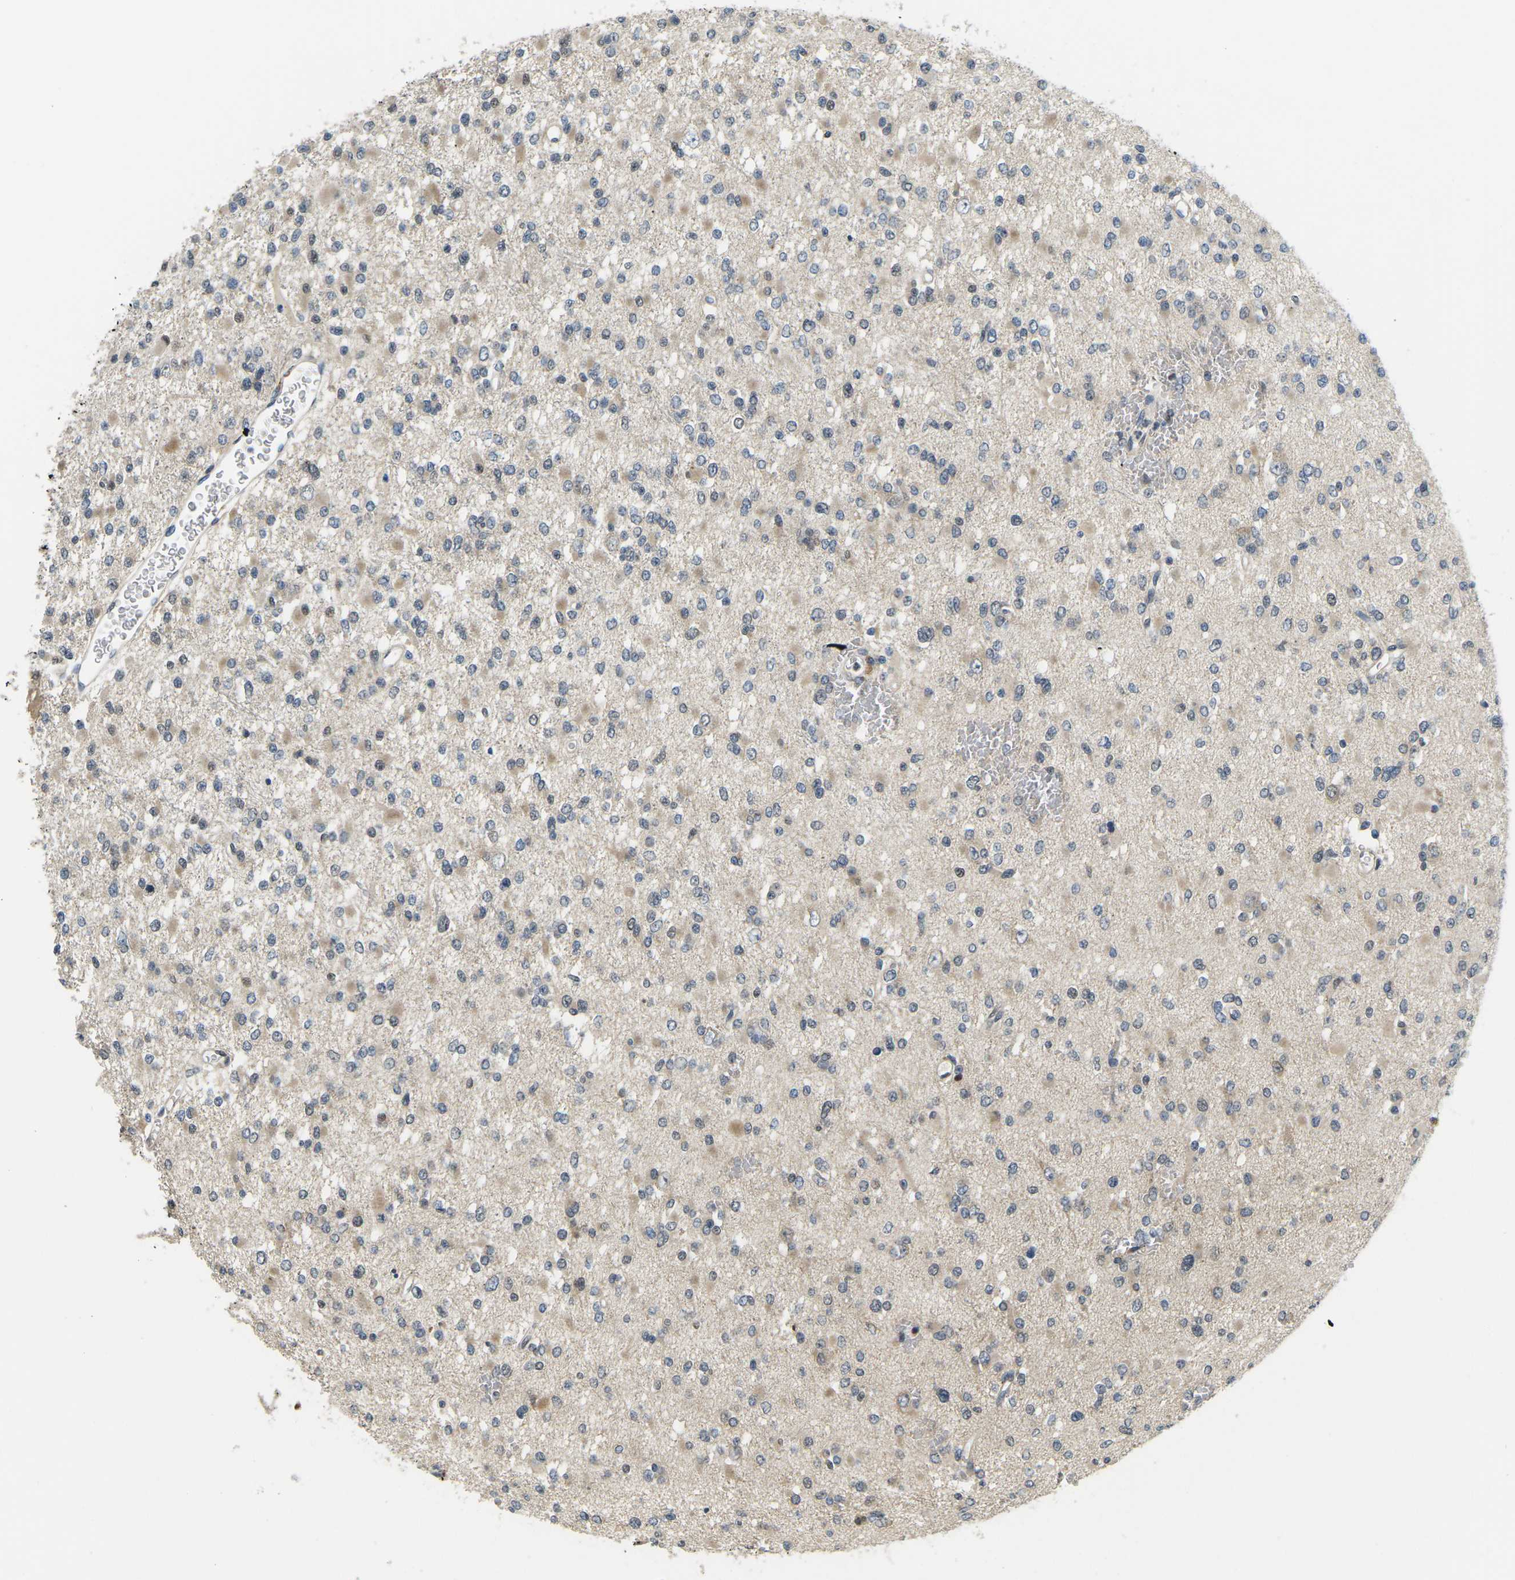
{"staining": {"intensity": "weak", "quantity": "<25%", "location": "cytoplasmic/membranous,nuclear"}, "tissue": "glioma", "cell_type": "Tumor cells", "image_type": "cancer", "snomed": [{"axis": "morphology", "description": "Glioma, malignant, Low grade"}, {"axis": "topography", "description": "Brain"}], "caption": "Tumor cells show no significant protein expression in glioma.", "gene": "ERBB4", "patient": {"sex": "female", "age": 22}}